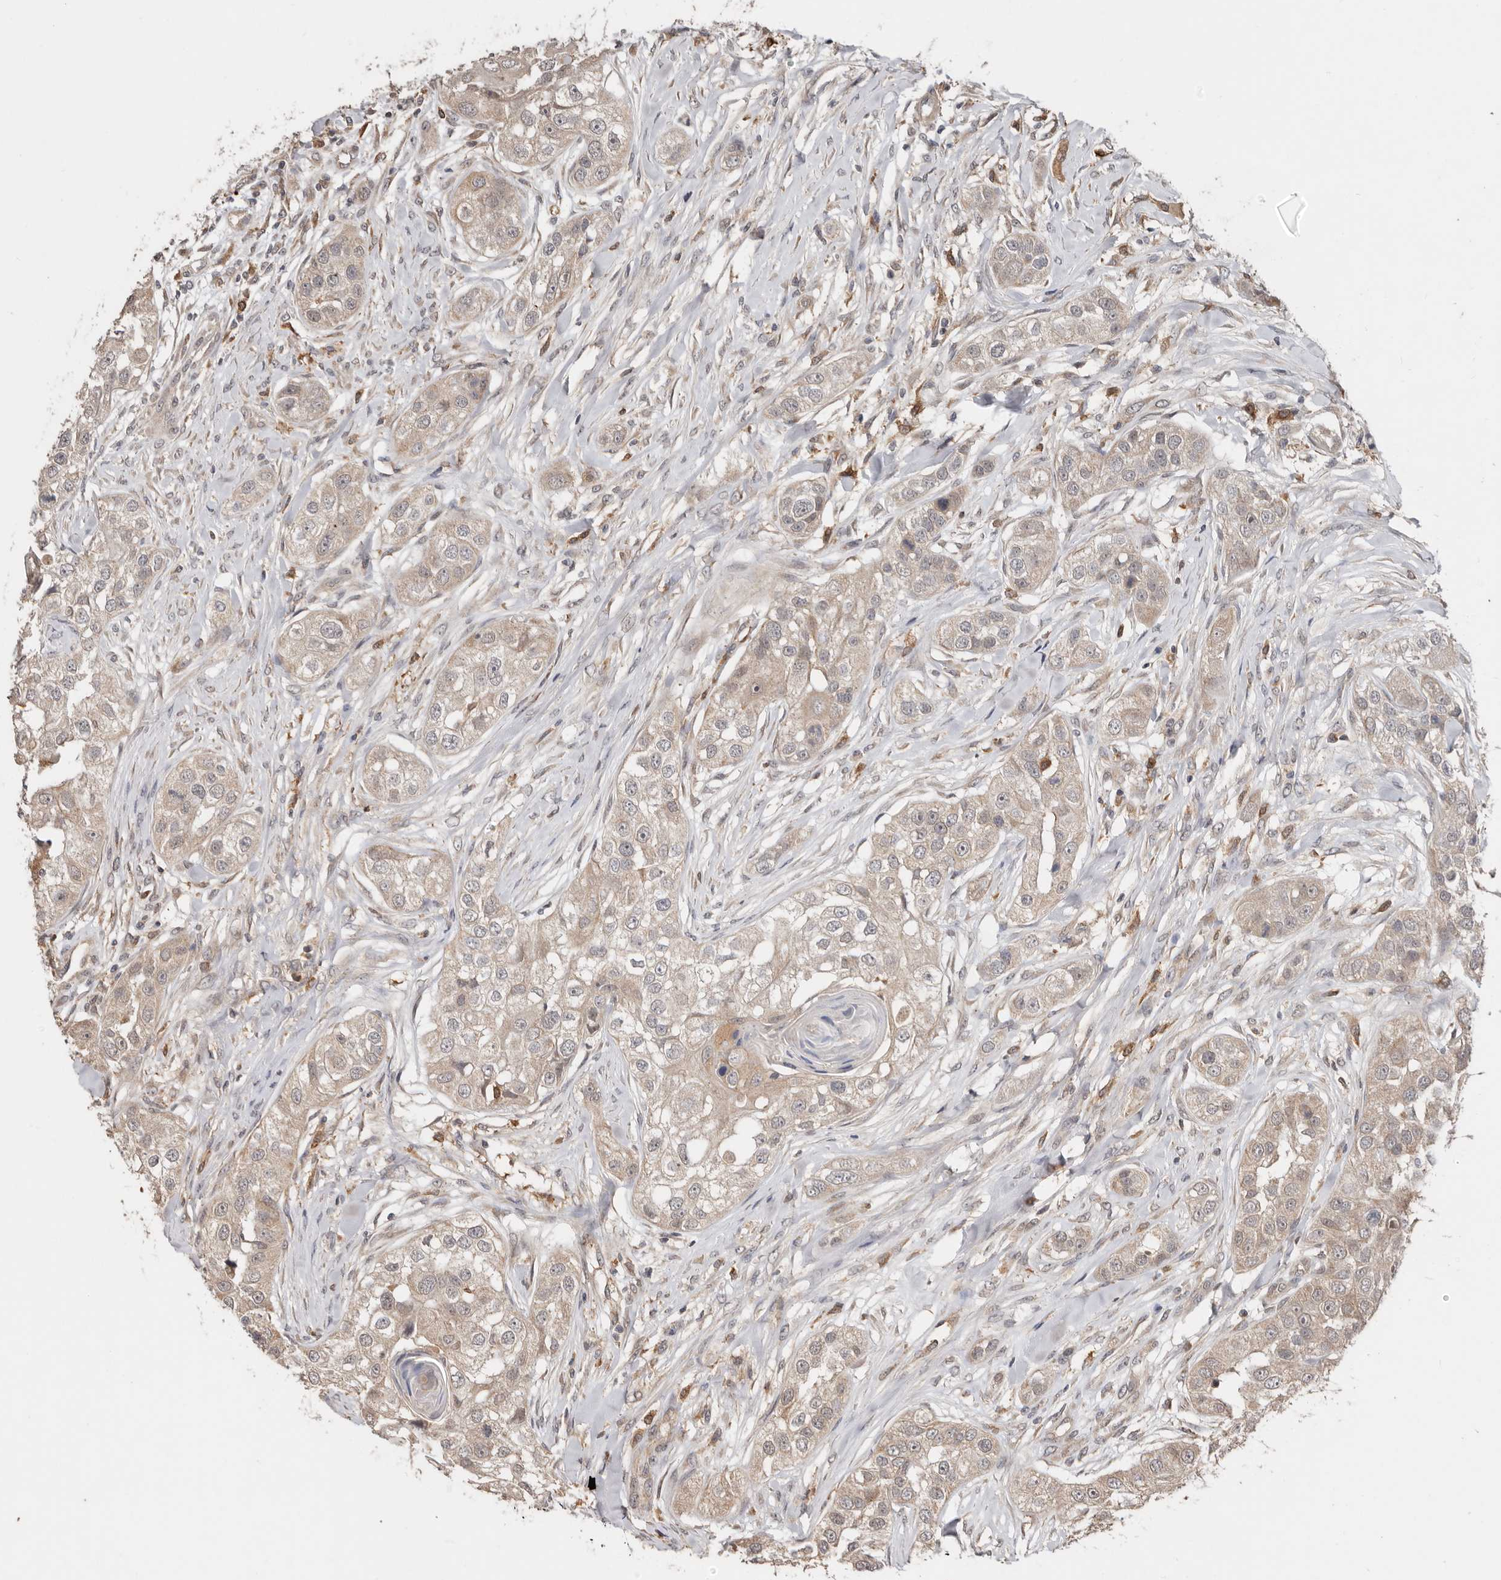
{"staining": {"intensity": "weak", "quantity": ">75%", "location": "cytoplasmic/membranous"}, "tissue": "head and neck cancer", "cell_type": "Tumor cells", "image_type": "cancer", "snomed": [{"axis": "morphology", "description": "Normal tissue, NOS"}, {"axis": "morphology", "description": "Squamous cell carcinoma, NOS"}, {"axis": "topography", "description": "Skeletal muscle"}, {"axis": "topography", "description": "Head-Neck"}], "caption": "Protein expression by immunohistochemistry exhibits weak cytoplasmic/membranous staining in approximately >75% of tumor cells in head and neck cancer (squamous cell carcinoma).", "gene": "RSPO2", "patient": {"sex": "male", "age": 51}}